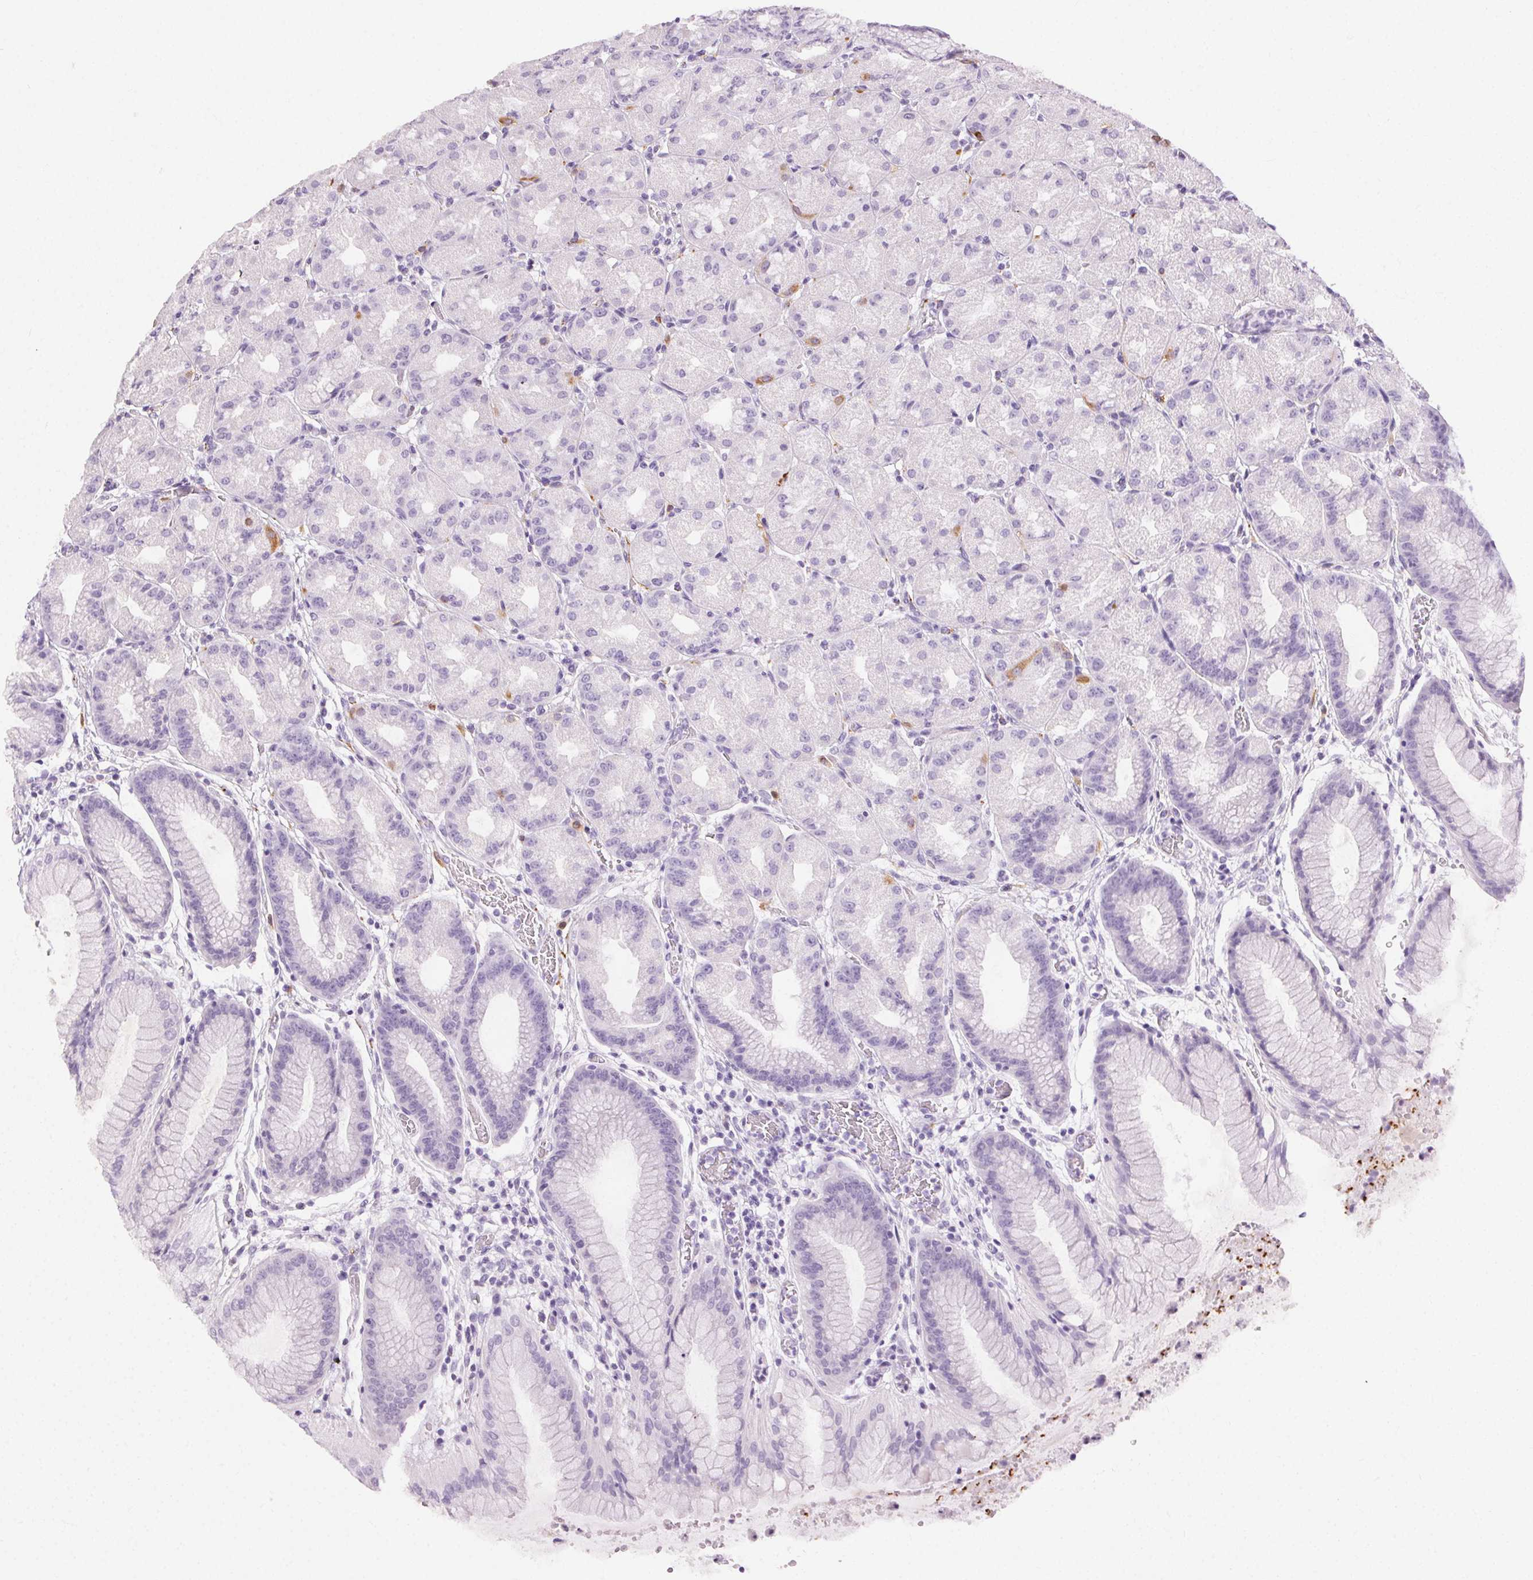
{"staining": {"intensity": "moderate", "quantity": "<25%", "location": "cytoplasmic/membranous"}, "tissue": "stomach", "cell_type": "Glandular cells", "image_type": "normal", "snomed": [{"axis": "morphology", "description": "Normal tissue, NOS"}, {"axis": "topography", "description": "Stomach, upper"}, {"axis": "topography", "description": "Stomach"}], "caption": "Moderate cytoplasmic/membranous staining for a protein is appreciated in about <25% of glandular cells of unremarkable stomach using IHC.", "gene": "CADPS", "patient": {"sex": "male", "age": 48}}